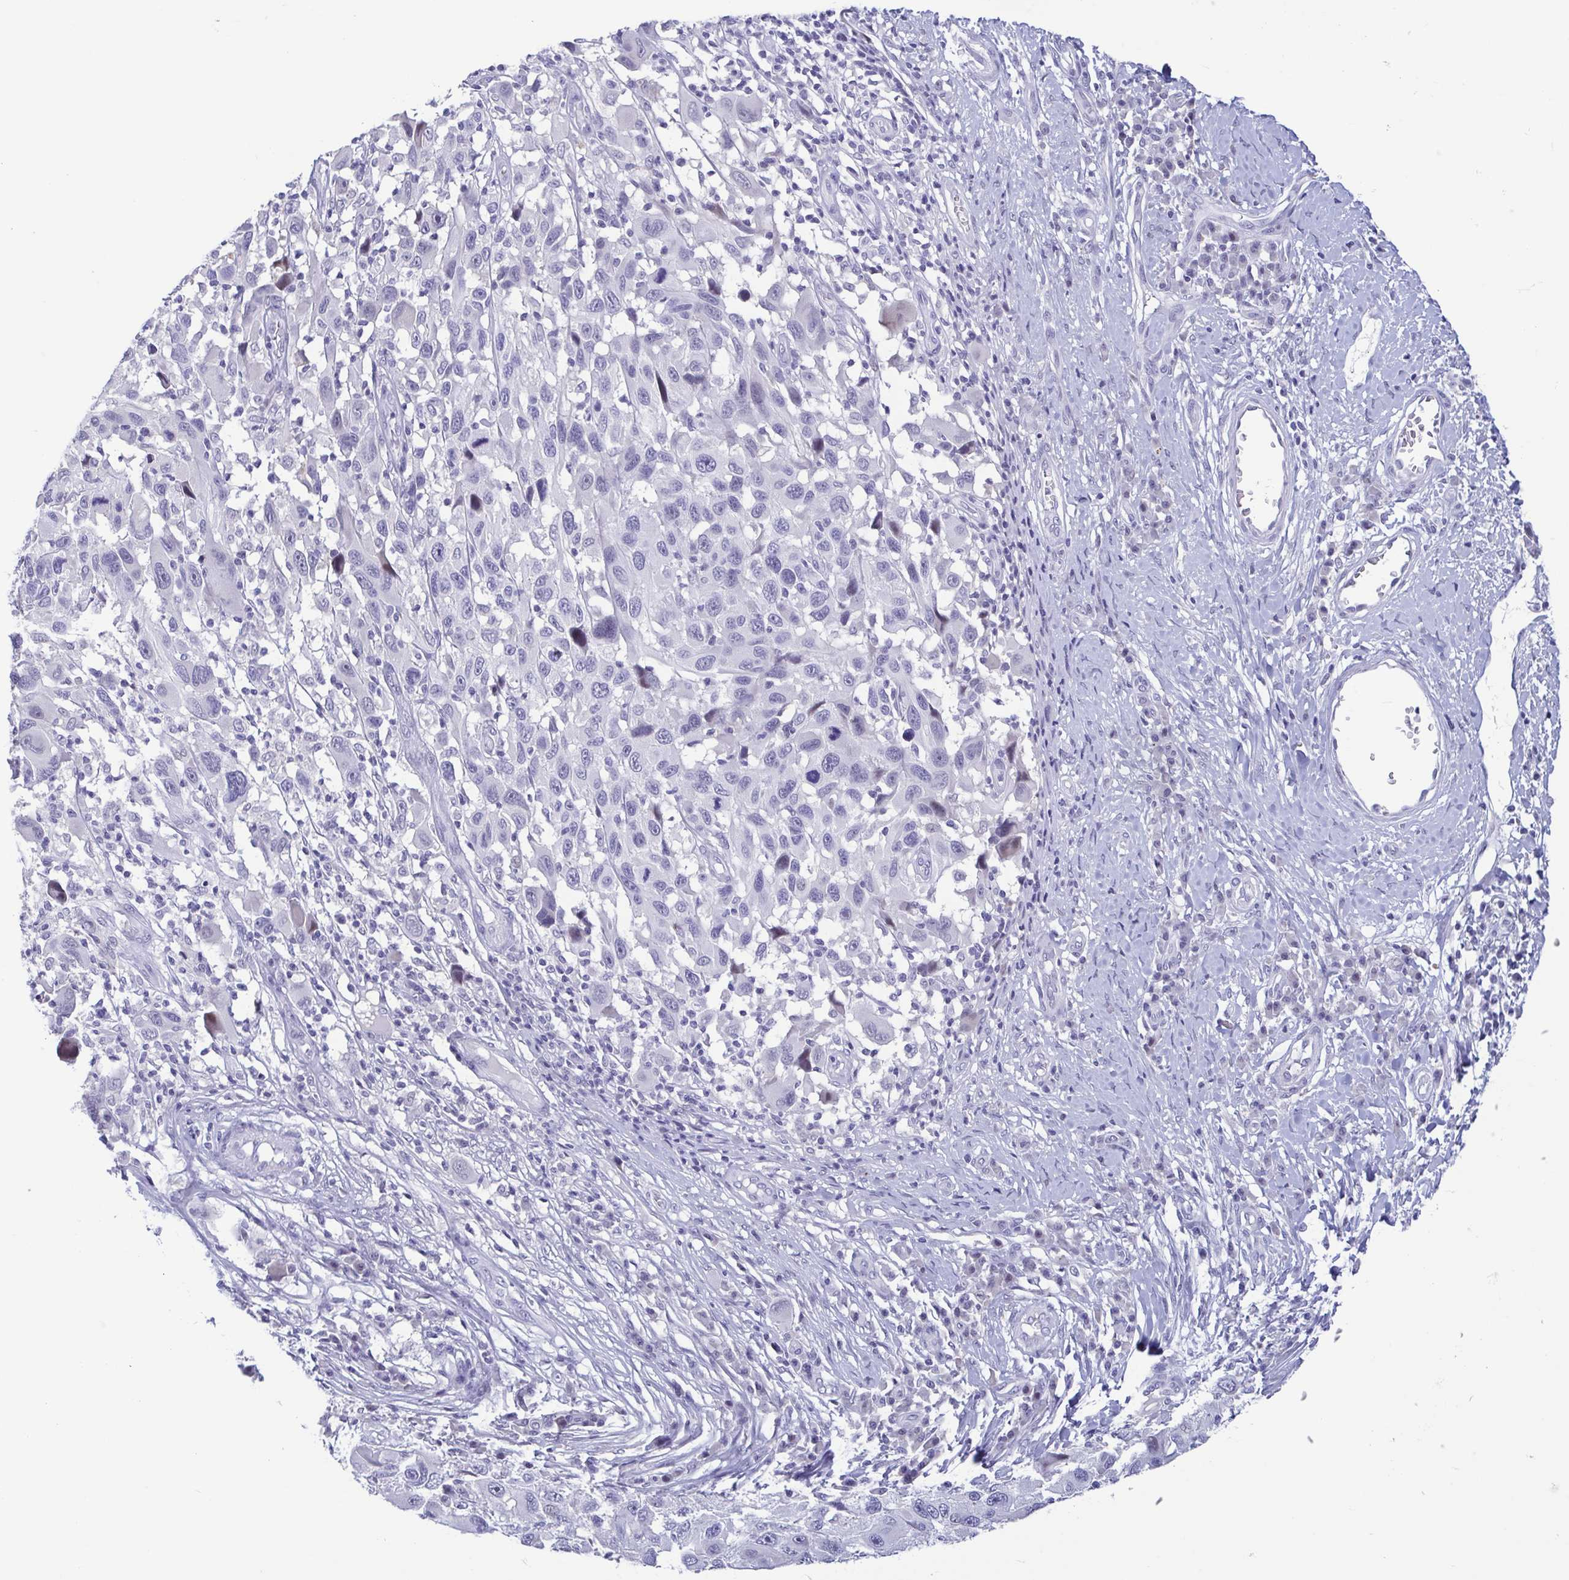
{"staining": {"intensity": "negative", "quantity": "none", "location": "none"}, "tissue": "melanoma", "cell_type": "Tumor cells", "image_type": "cancer", "snomed": [{"axis": "morphology", "description": "Malignant melanoma, NOS"}, {"axis": "topography", "description": "Skin"}], "caption": "Histopathology image shows no significant protein staining in tumor cells of malignant melanoma.", "gene": "PERM1", "patient": {"sex": "male", "age": 53}}